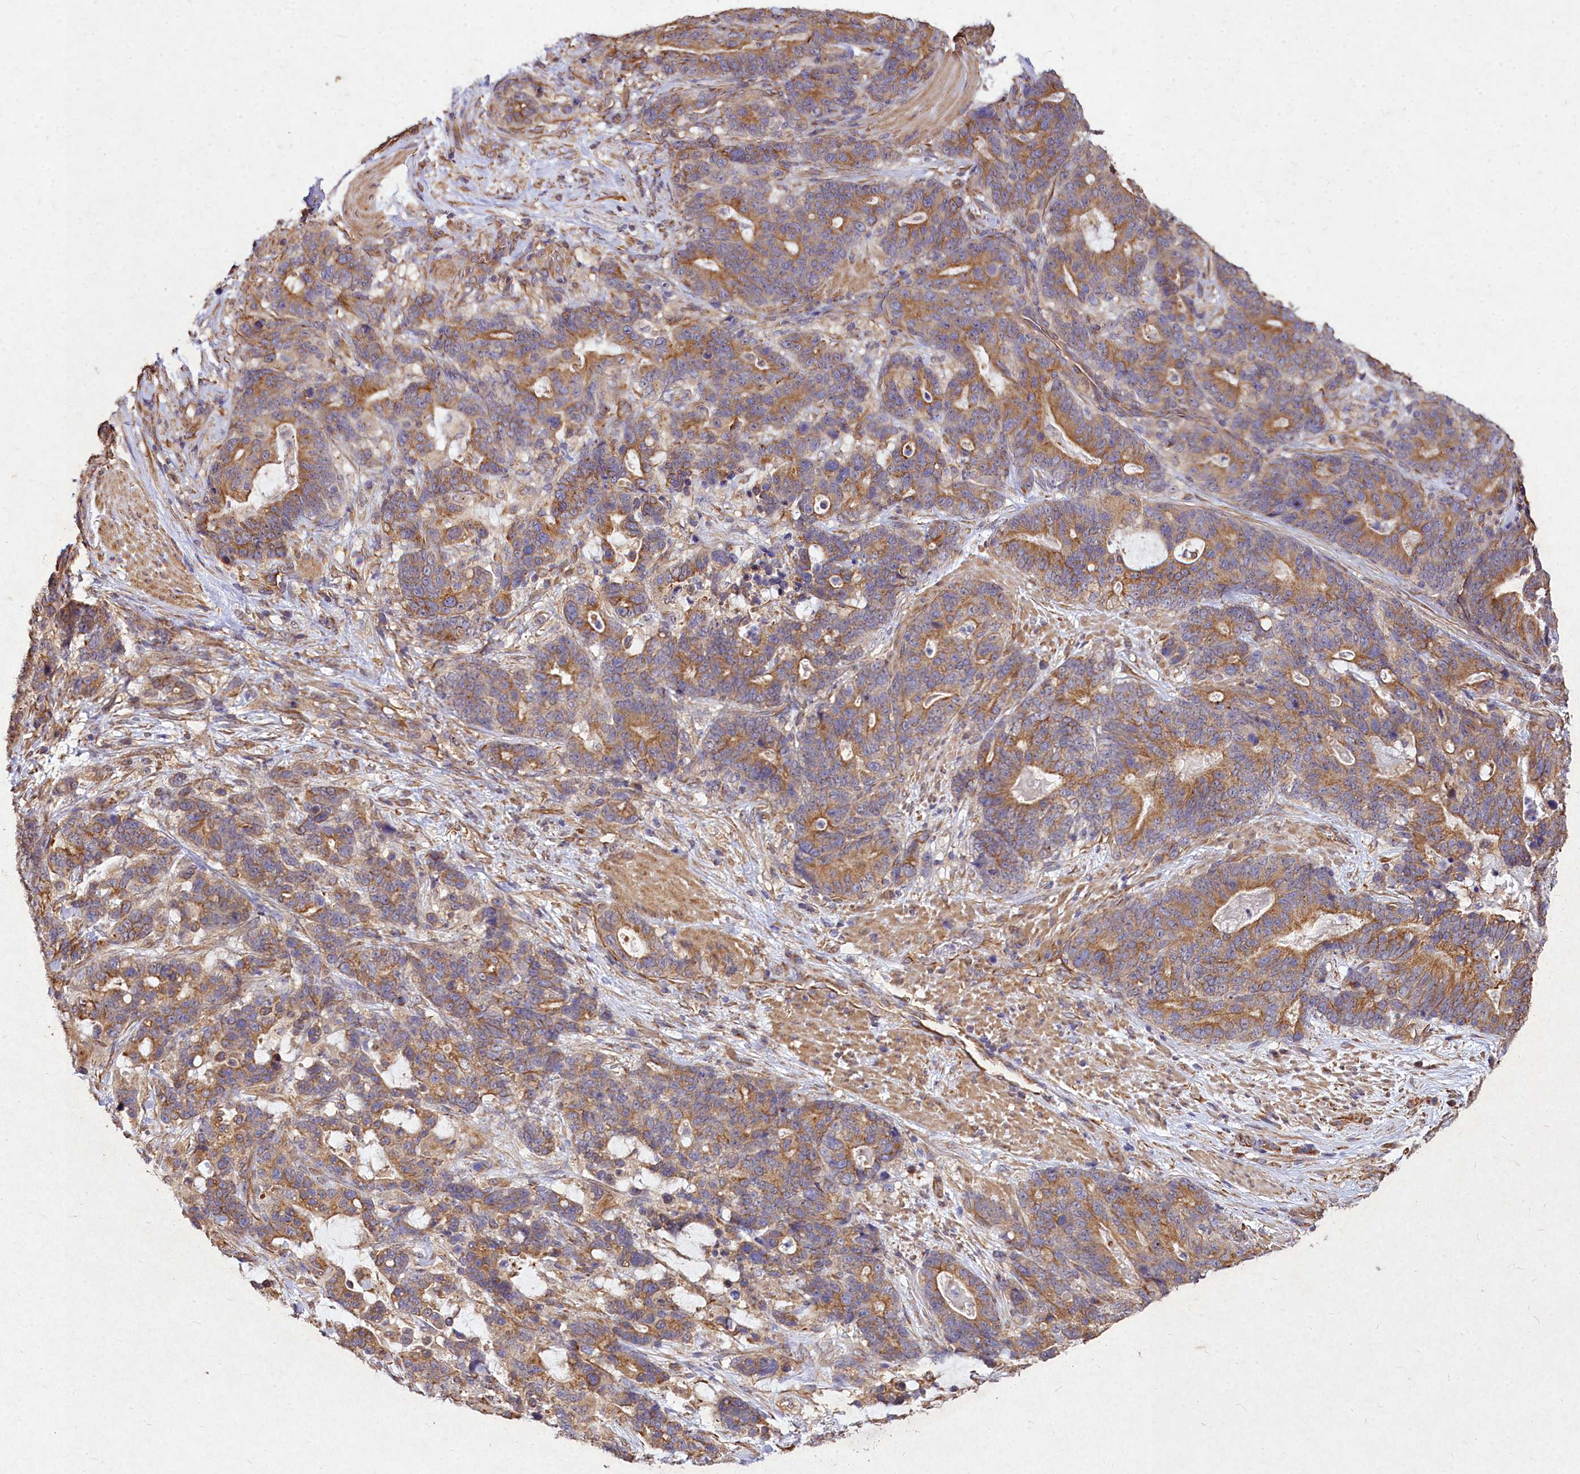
{"staining": {"intensity": "moderate", "quantity": ">75%", "location": "cytoplasmic/membranous"}, "tissue": "stomach cancer", "cell_type": "Tumor cells", "image_type": "cancer", "snomed": [{"axis": "morphology", "description": "Adenocarcinoma, NOS"}, {"axis": "topography", "description": "Stomach"}], "caption": "A high-resolution micrograph shows immunohistochemistry staining of stomach cancer (adenocarcinoma), which shows moderate cytoplasmic/membranous expression in about >75% of tumor cells.", "gene": "SKA1", "patient": {"sex": "female", "age": 76}}